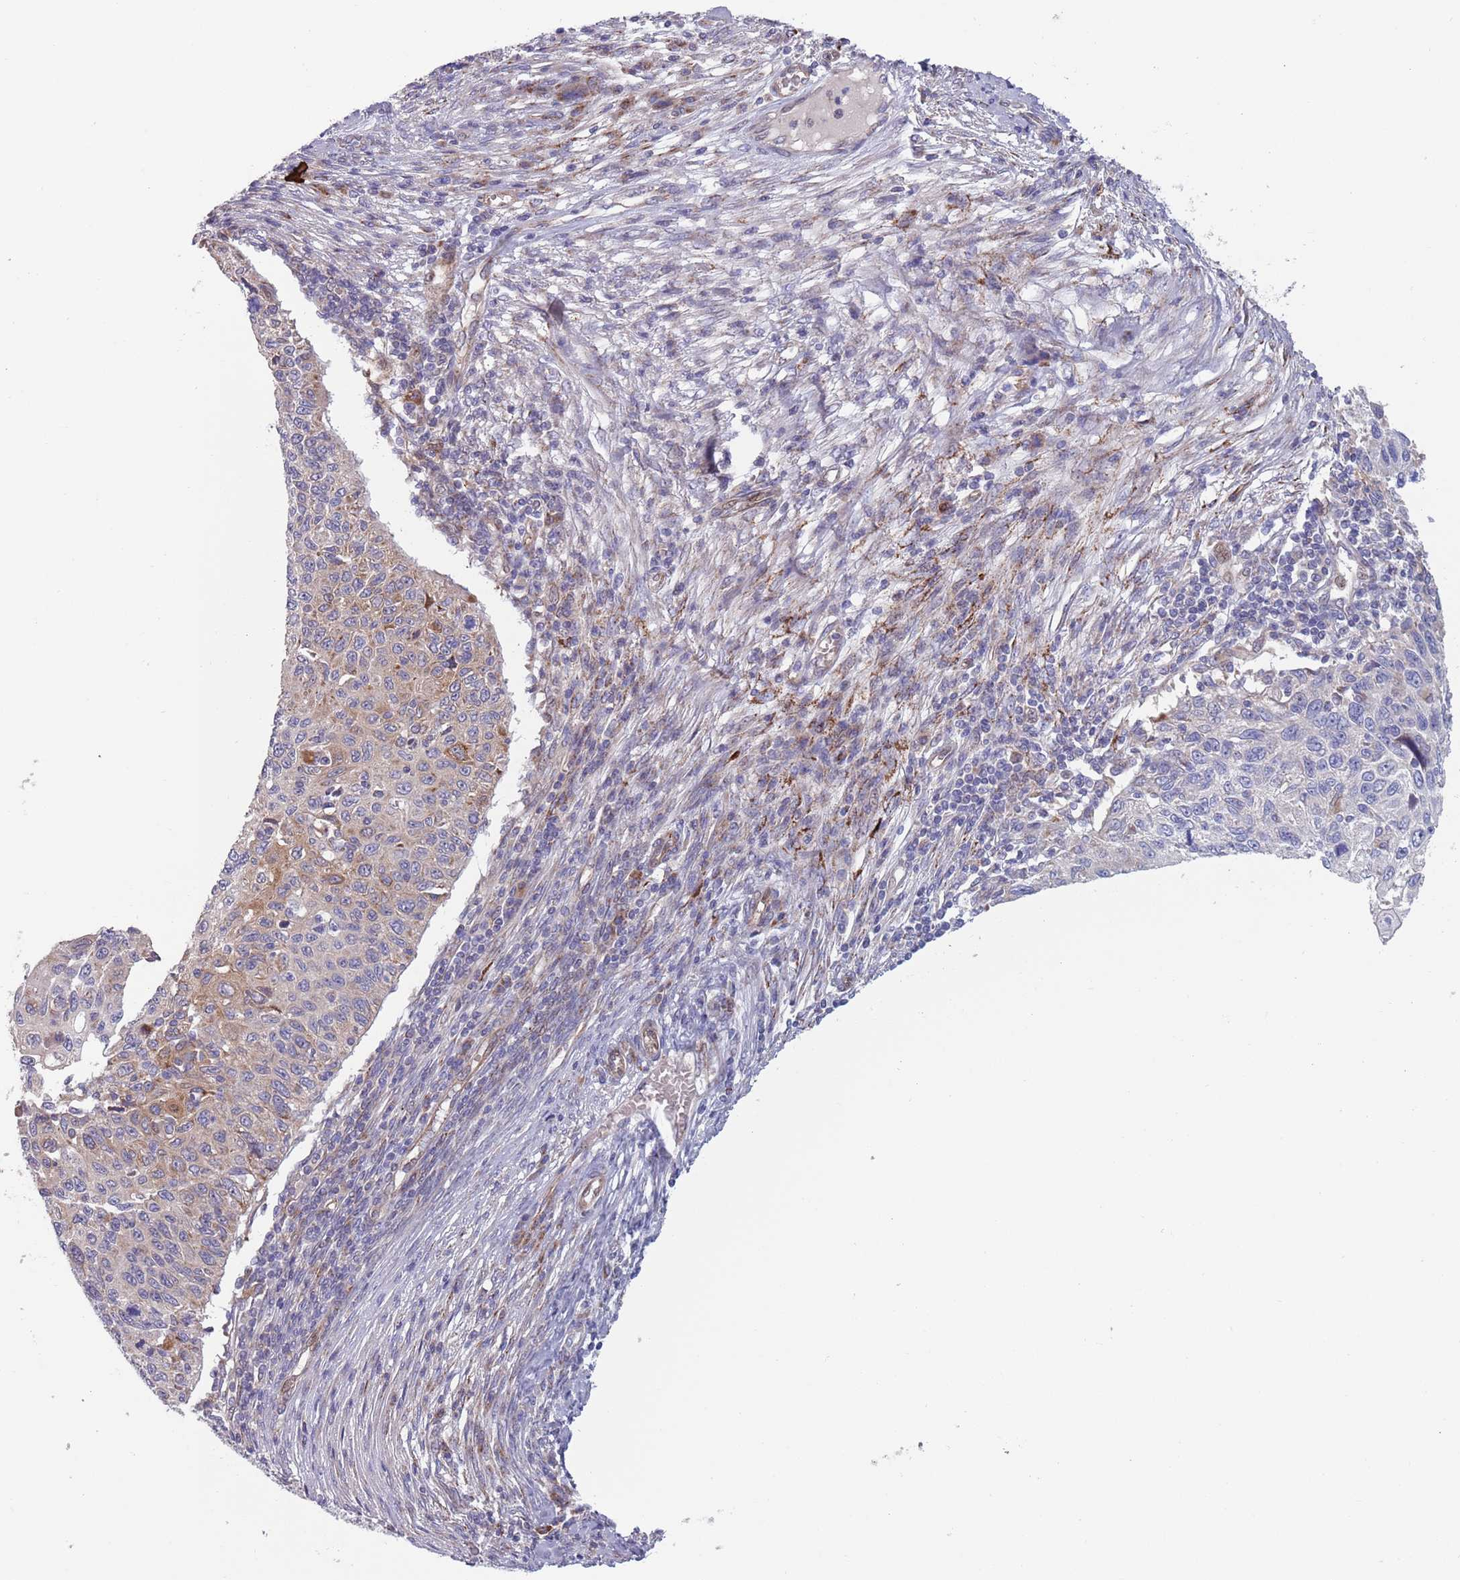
{"staining": {"intensity": "weak", "quantity": "<25%", "location": "cytoplasmic/membranous"}, "tissue": "cervical cancer", "cell_type": "Tumor cells", "image_type": "cancer", "snomed": [{"axis": "morphology", "description": "Squamous cell carcinoma, NOS"}, {"axis": "topography", "description": "Cervix"}], "caption": "Tumor cells show no significant expression in squamous cell carcinoma (cervical). Brightfield microscopy of immunohistochemistry stained with DAB (brown) and hematoxylin (blue), captured at high magnification.", "gene": "TYW1", "patient": {"sex": "female", "age": 70}}